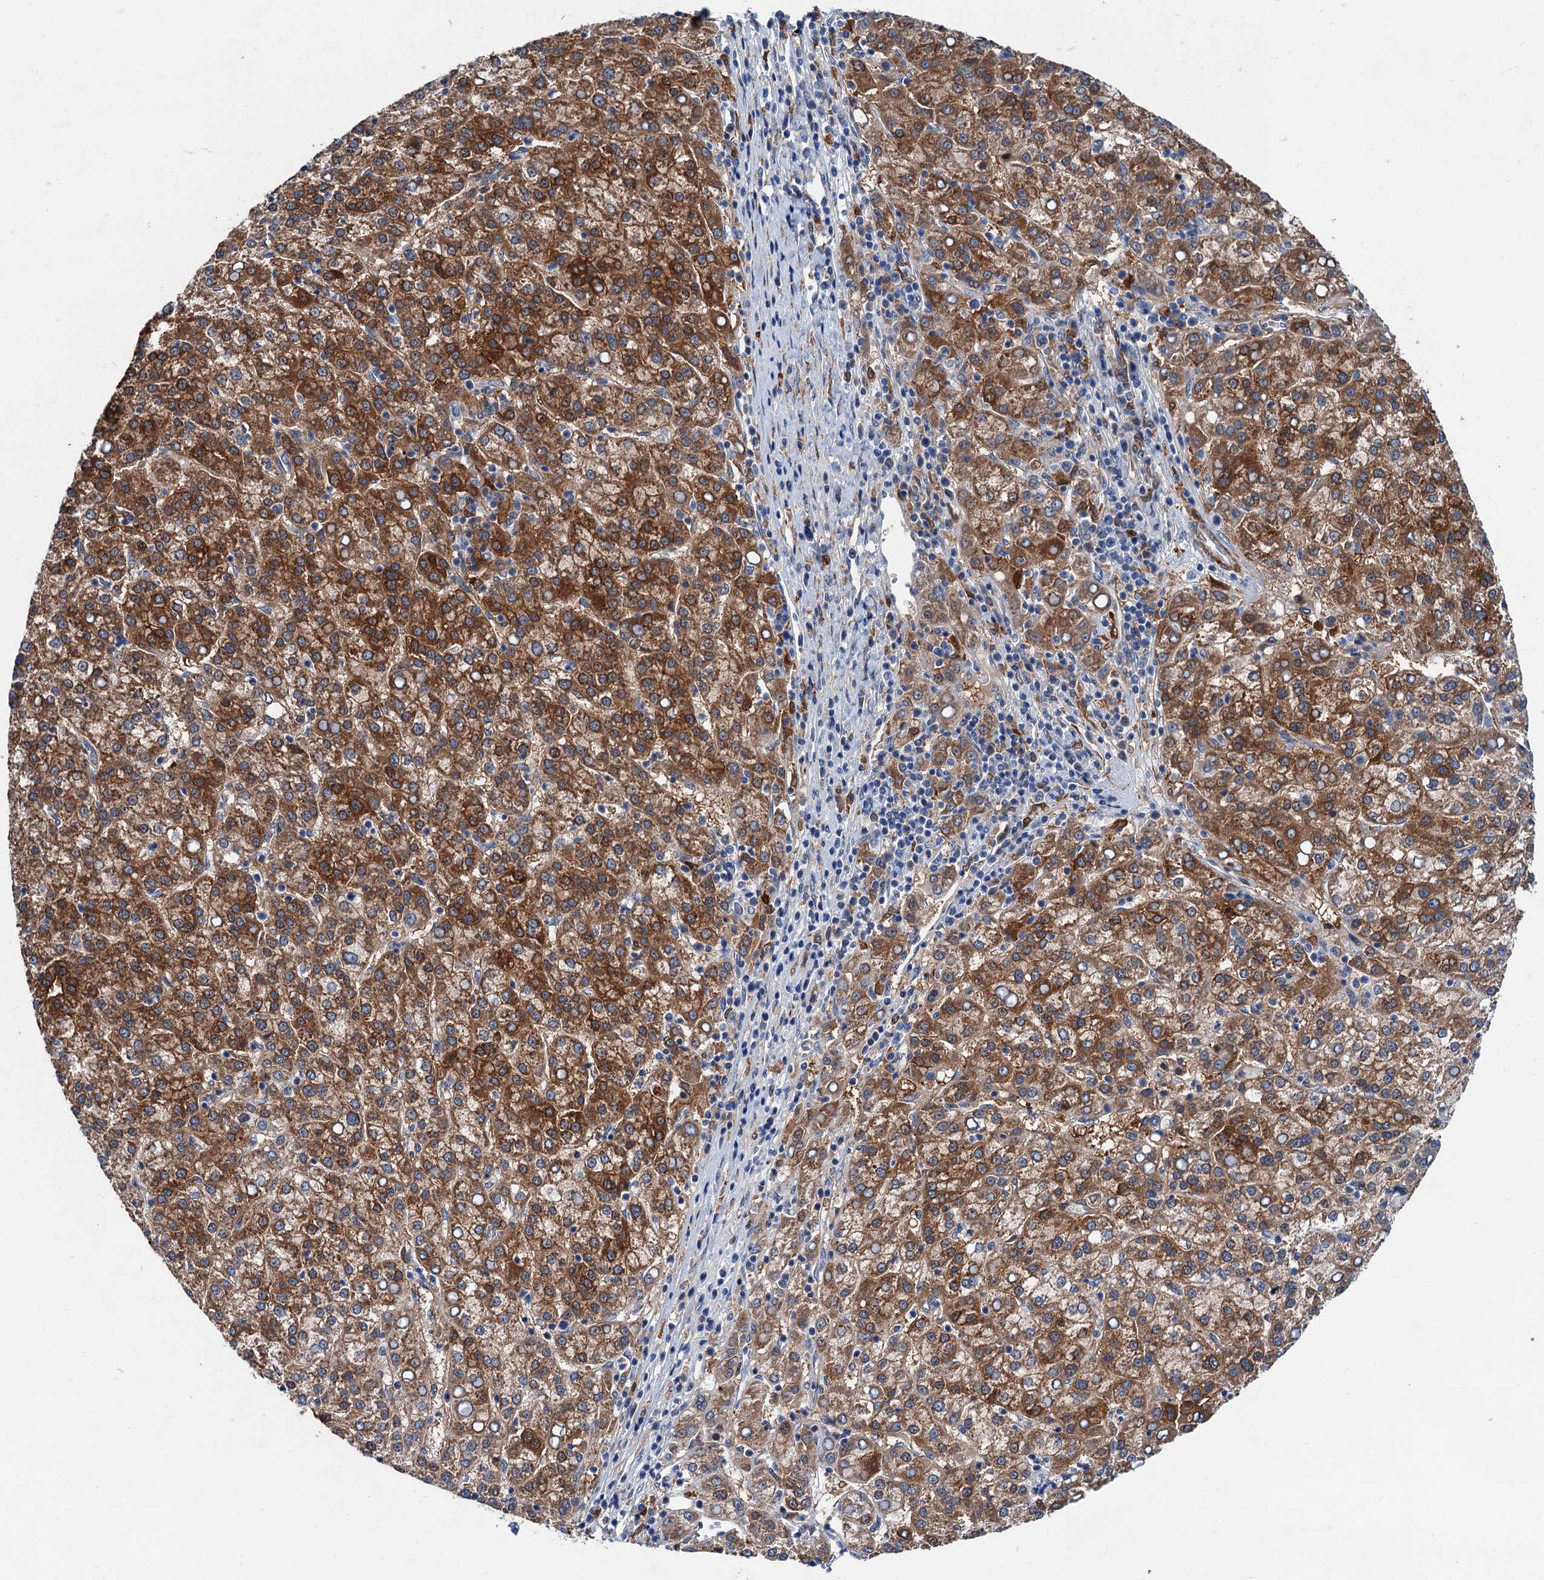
{"staining": {"intensity": "moderate", "quantity": ">75%", "location": "cytoplasmic/membranous"}, "tissue": "liver cancer", "cell_type": "Tumor cells", "image_type": "cancer", "snomed": [{"axis": "morphology", "description": "Carcinoma, Hepatocellular, NOS"}, {"axis": "topography", "description": "Liver"}], "caption": "This histopathology image demonstrates liver cancer (hepatocellular carcinoma) stained with IHC to label a protein in brown. The cytoplasmic/membranous of tumor cells show moderate positivity for the protein. Nuclei are counter-stained blue.", "gene": "CSTPP1", "patient": {"sex": "female", "age": 58}}